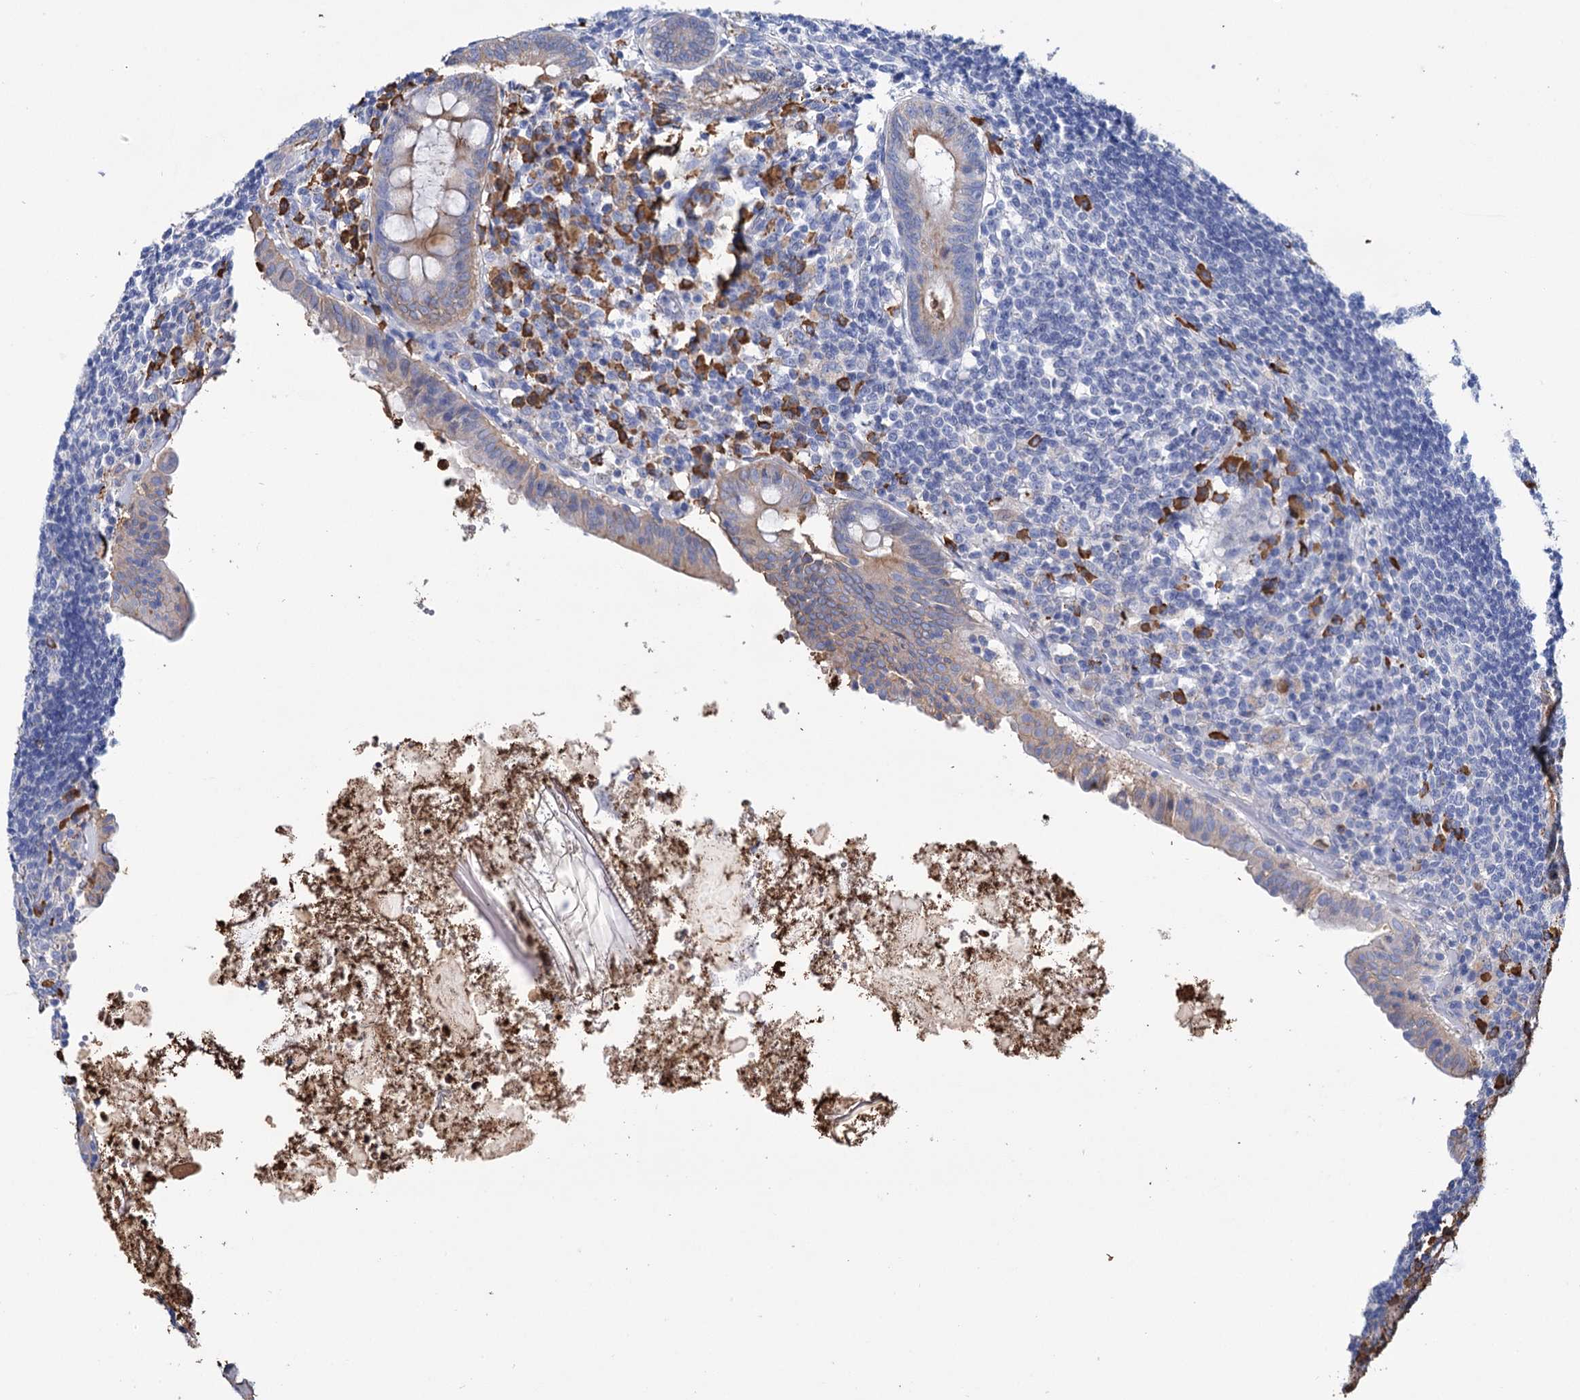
{"staining": {"intensity": "weak", "quantity": "25%-75%", "location": "cytoplasmic/membranous"}, "tissue": "appendix", "cell_type": "Glandular cells", "image_type": "normal", "snomed": [{"axis": "morphology", "description": "Normal tissue, NOS"}, {"axis": "topography", "description": "Appendix"}], "caption": "An IHC histopathology image of normal tissue is shown. Protein staining in brown shows weak cytoplasmic/membranous positivity in appendix within glandular cells. Using DAB (brown) and hematoxylin (blue) stains, captured at high magnification using brightfield microscopy.", "gene": "FBXW12", "patient": {"sex": "female", "age": 54}}